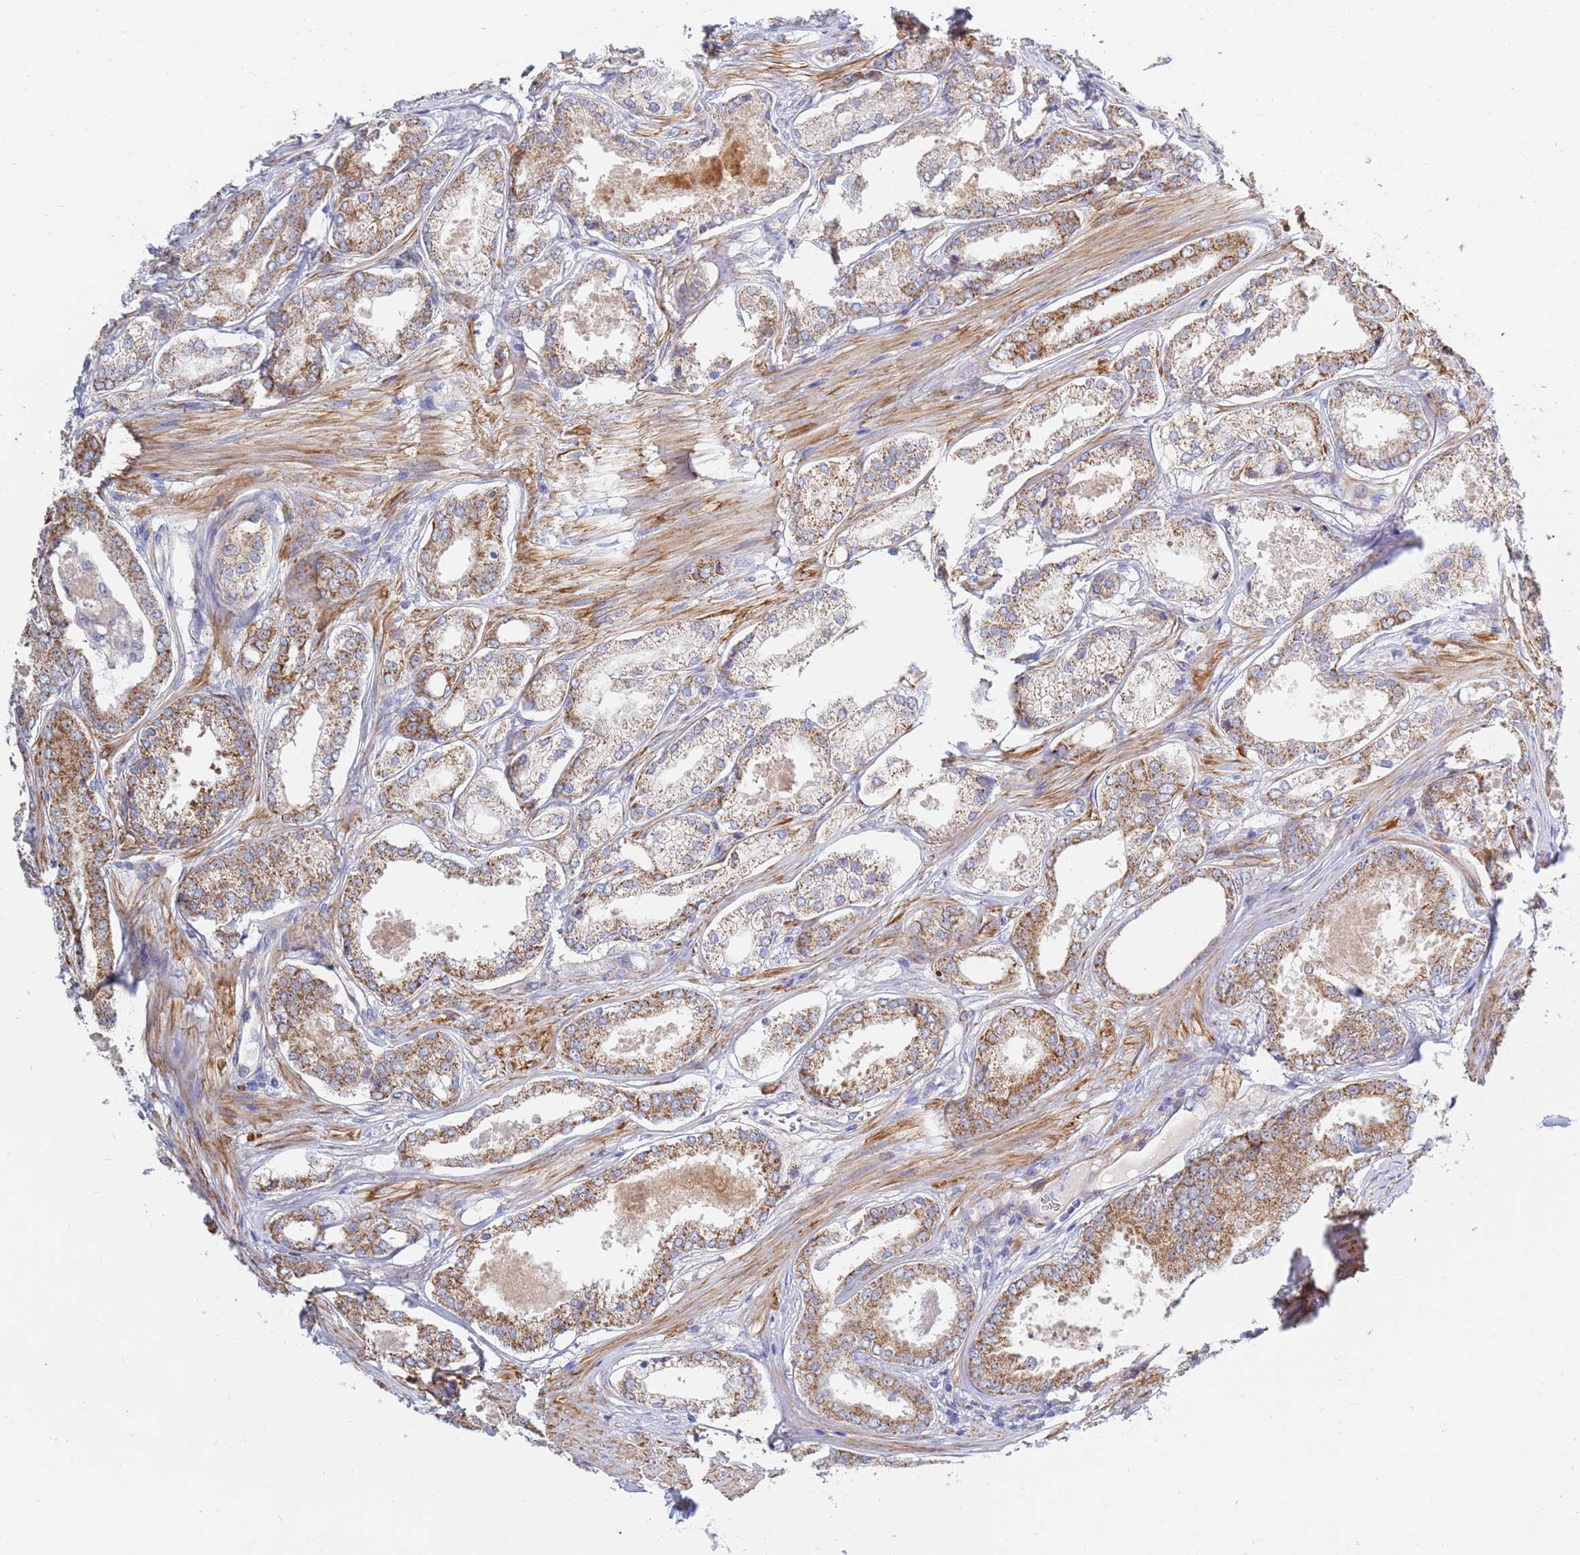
{"staining": {"intensity": "moderate", "quantity": ">75%", "location": "cytoplasmic/membranous"}, "tissue": "prostate cancer", "cell_type": "Tumor cells", "image_type": "cancer", "snomed": [{"axis": "morphology", "description": "Adenocarcinoma, Low grade"}, {"axis": "topography", "description": "Prostate"}], "caption": "Brown immunohistochemical staining in human prostate adenocarcinoma (low-grade) displays moderate cytoplasmic/membranous expression in approximately >75% of tumor cells.", "gene": "SDR39U1", "patient": {"sex": "male", "age": 68}}